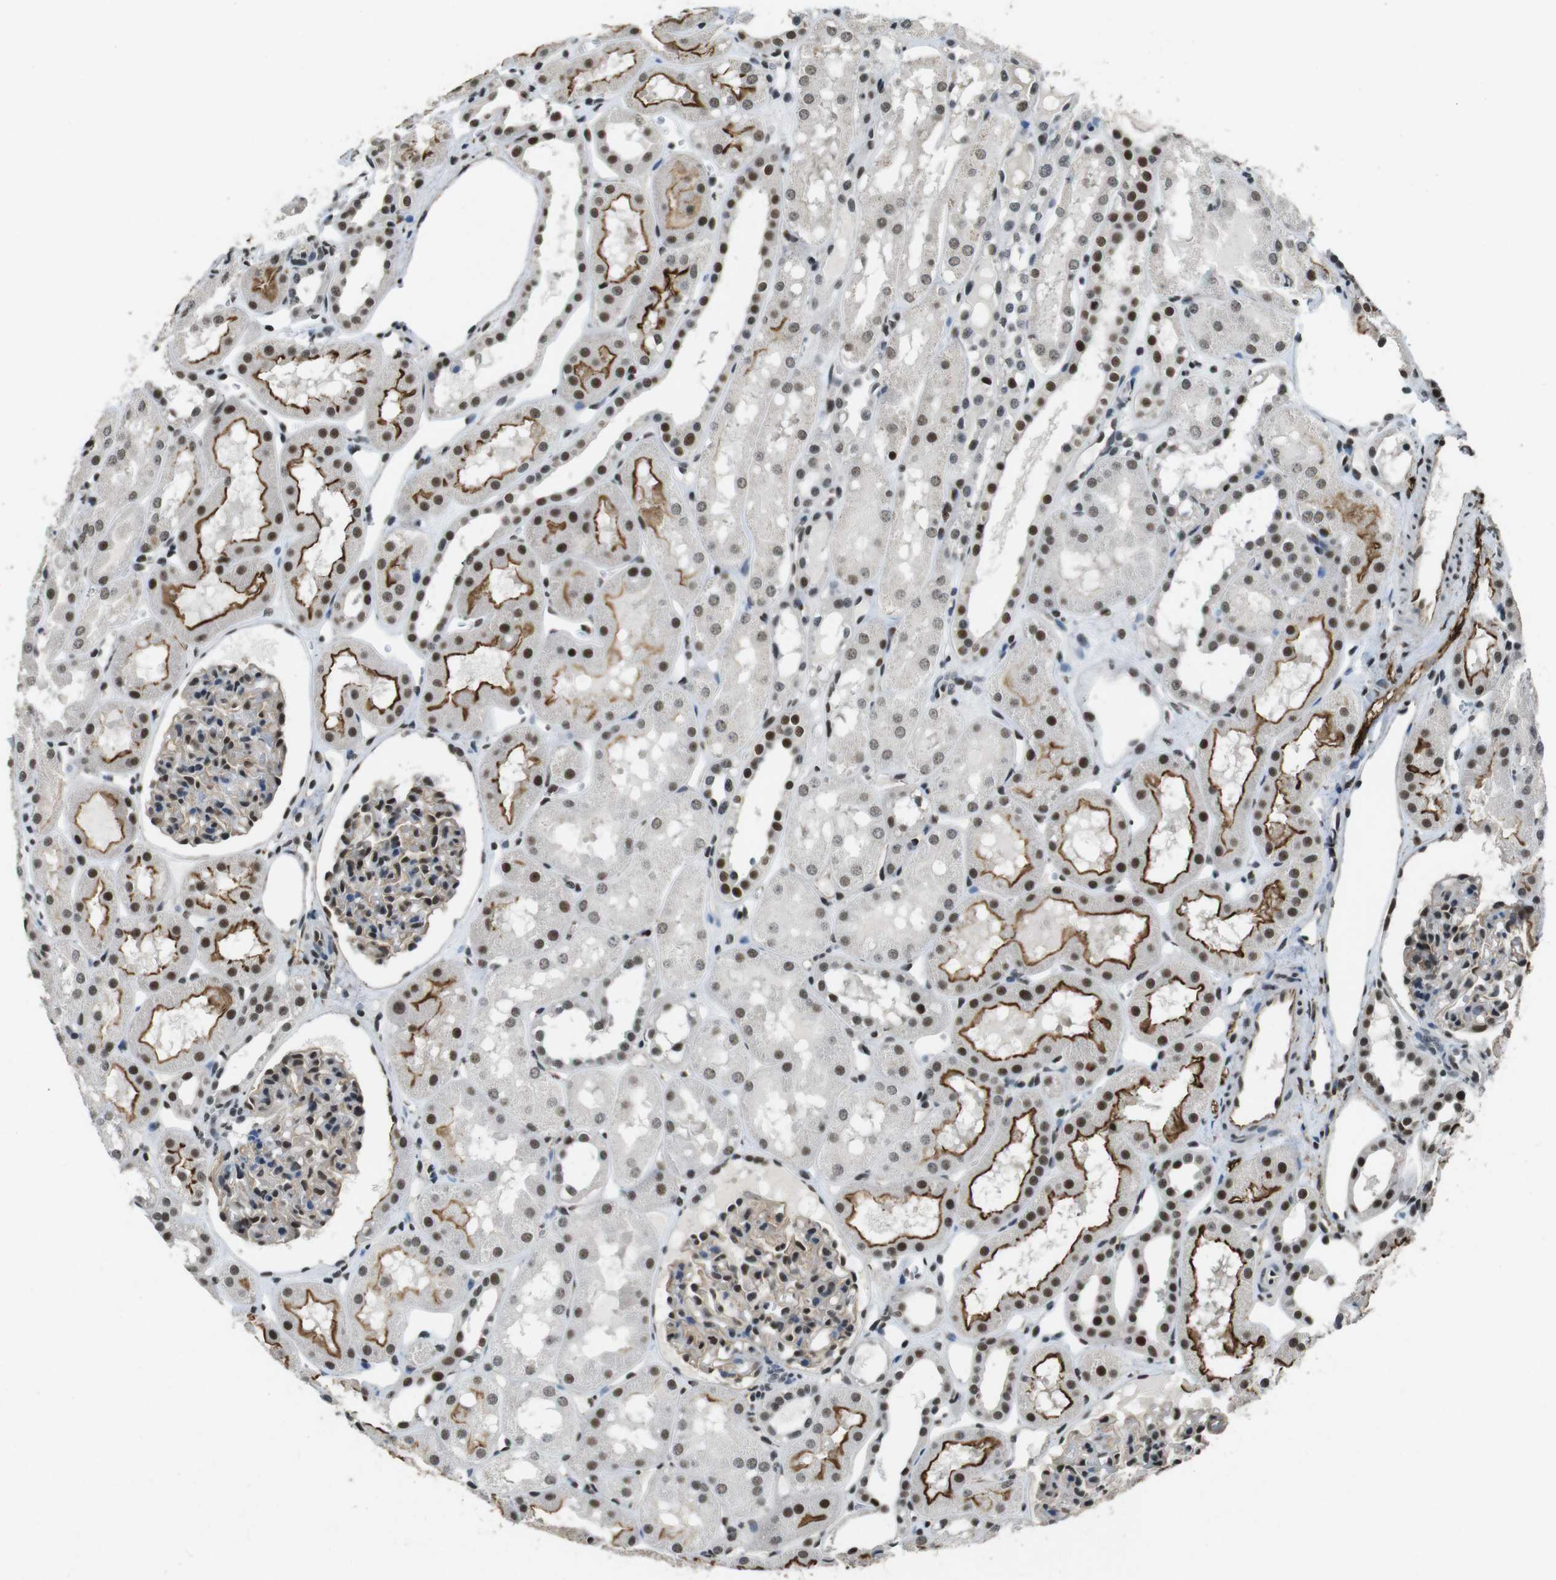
{"staining": {"intensity": "moderate", "quantity": "25%-75%", "location": "nuclear"}, "tissue": "kidney", "cell_type": "Cells in glomeruli", "image_type": "normal", "snomed": [{"axis": "morphology", "description": "Normal tissue, NOS"}, {"axis": "topography", "description": "Kidney"}, {"axis": "topography", "description": "Urinary bladder"}], "caption": "A micrograph of human kidney stained for a protein displays moderate nuclear brown staining in cells in glomeruli.", "gene": "CSNK2B", "patient": {"sex": "male", "age": 16}}